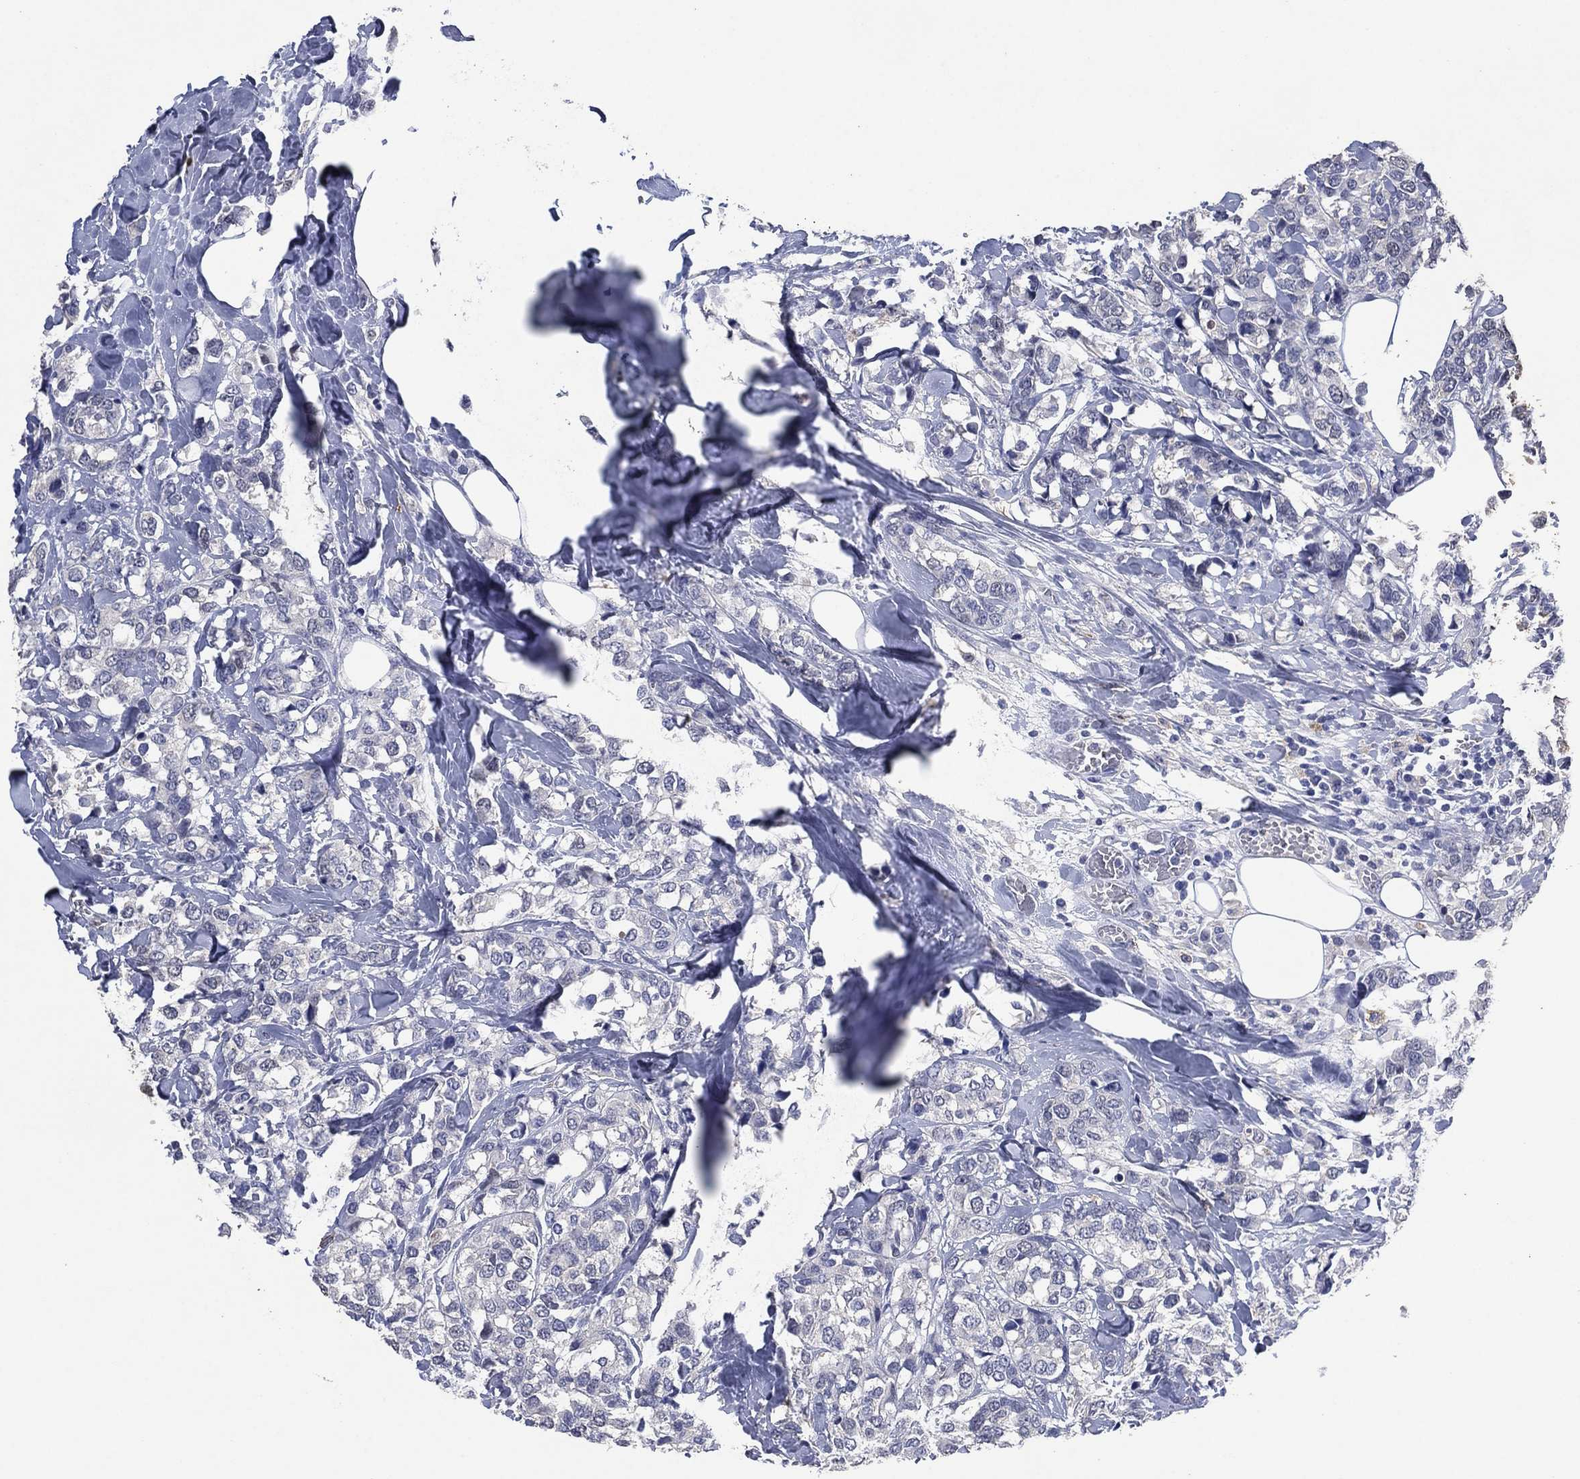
{"staining": {"intensity": "negative", "quantity": "none", "location": "none"}, "tissue": "breast cancer", "cell_type": "Tumor cells", "image_type": "cancer", "snomed": [{"axis": "morphology", "description": "Lobular carcinoma"}, {"axis": "topography", "description": "Breast"}], "caption": "This is an IHC micrograph of breast lobular carcinoma. There is no positivity in tumor cells.", "gene": "FSCN2", "patient": {"sex": "female", "age": 59}}